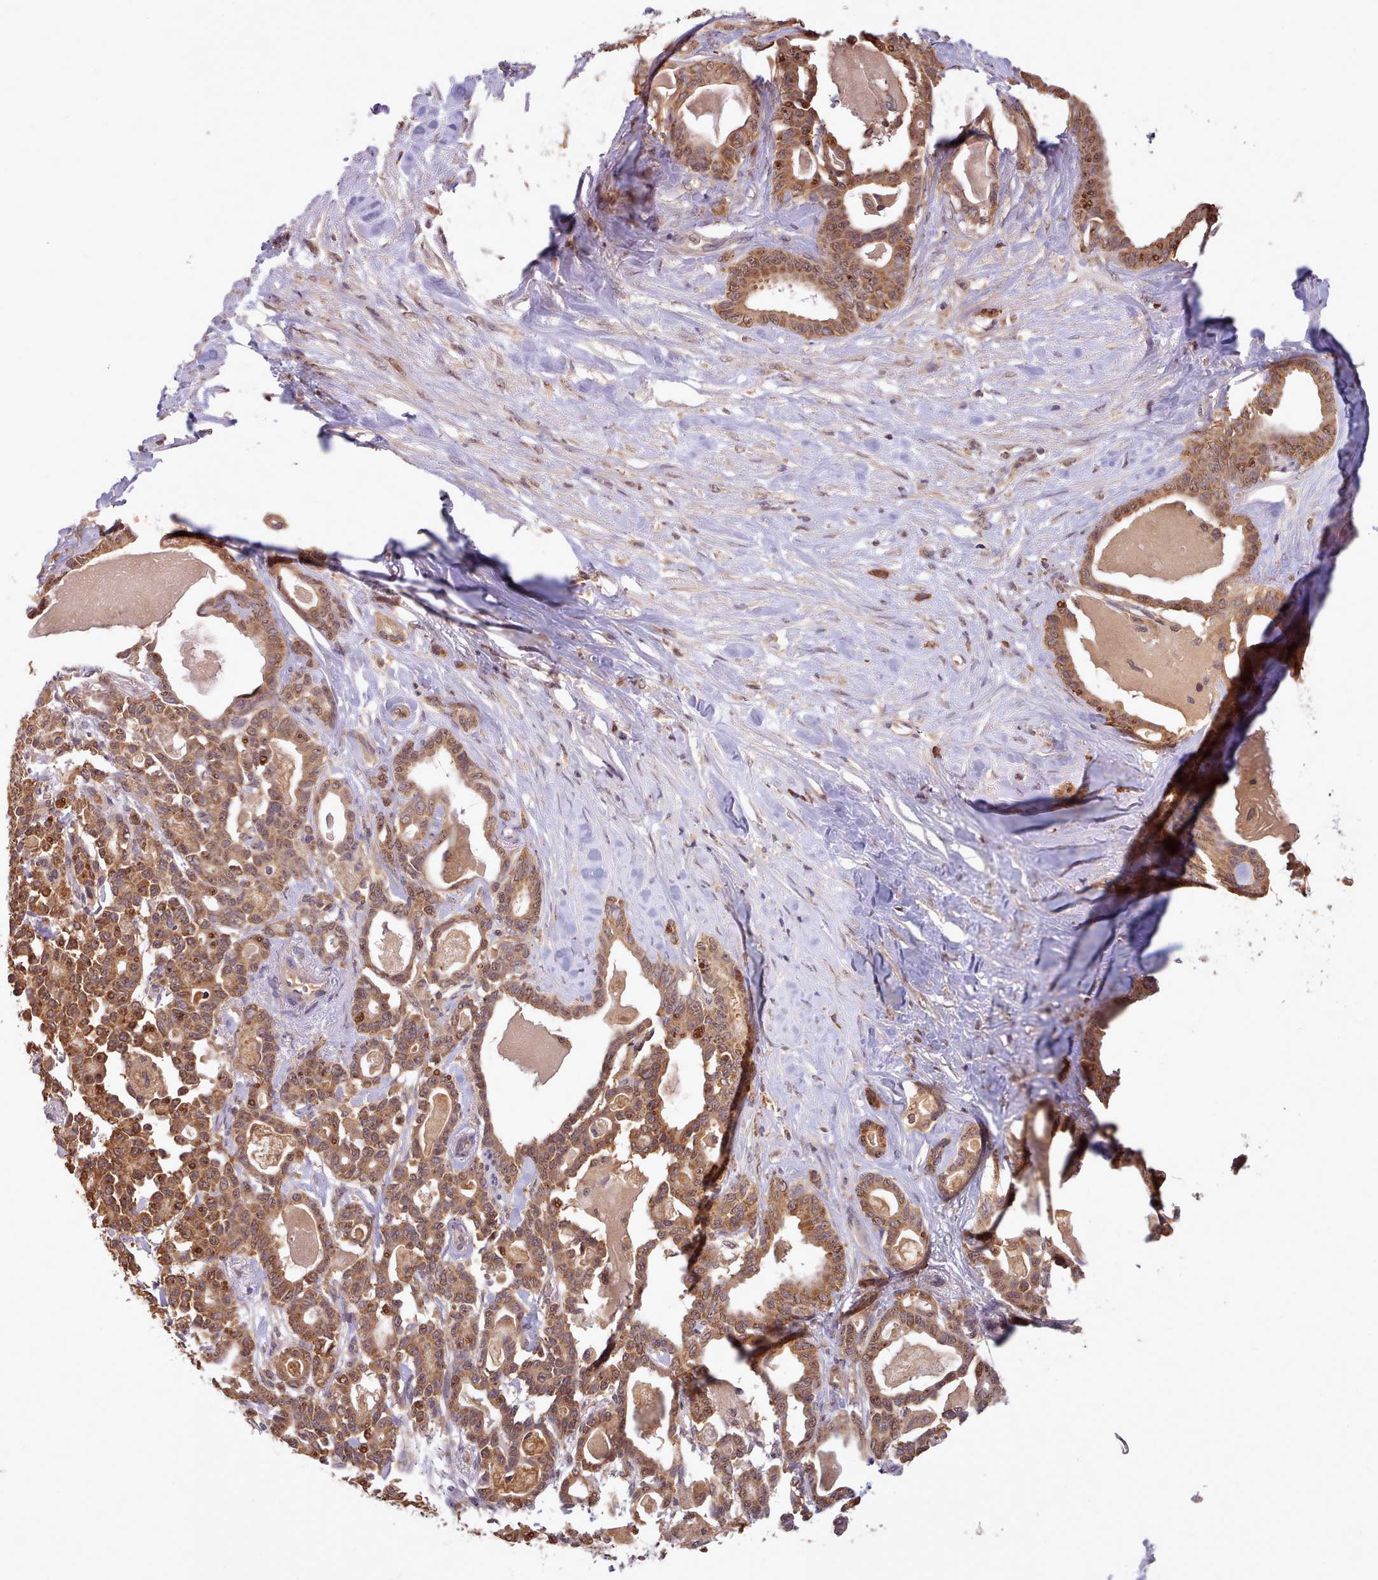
{"staining": {"intensity": "moderate", "quantity": ">75%", "location": "cytoplasmic/membranous,nuclear"}, "tissue": "pancreatic cancer", "cell_type": "Tumor cells", "image_type": "cancer", "snomed": [{"axis": "morphology", "description": "Adenocarcinoma, NOS"}, {"axis": "topography", "description": "Pancreas"}], "caption": "Immunohistochemistry (IHC) histopathology image of neoplastic tissue: human adenocarcinoma (pancreatic) stained using IHC demonstrates medium levels of moderate protein expression localized specifically in the cytoplasmic/membranous and nuclear of tumor cells, appearing as a cytoplasmic/membranous and nuclear brown color.", "gene": "PIP4P1", "patient": {"sex": "male", "age": 63}}